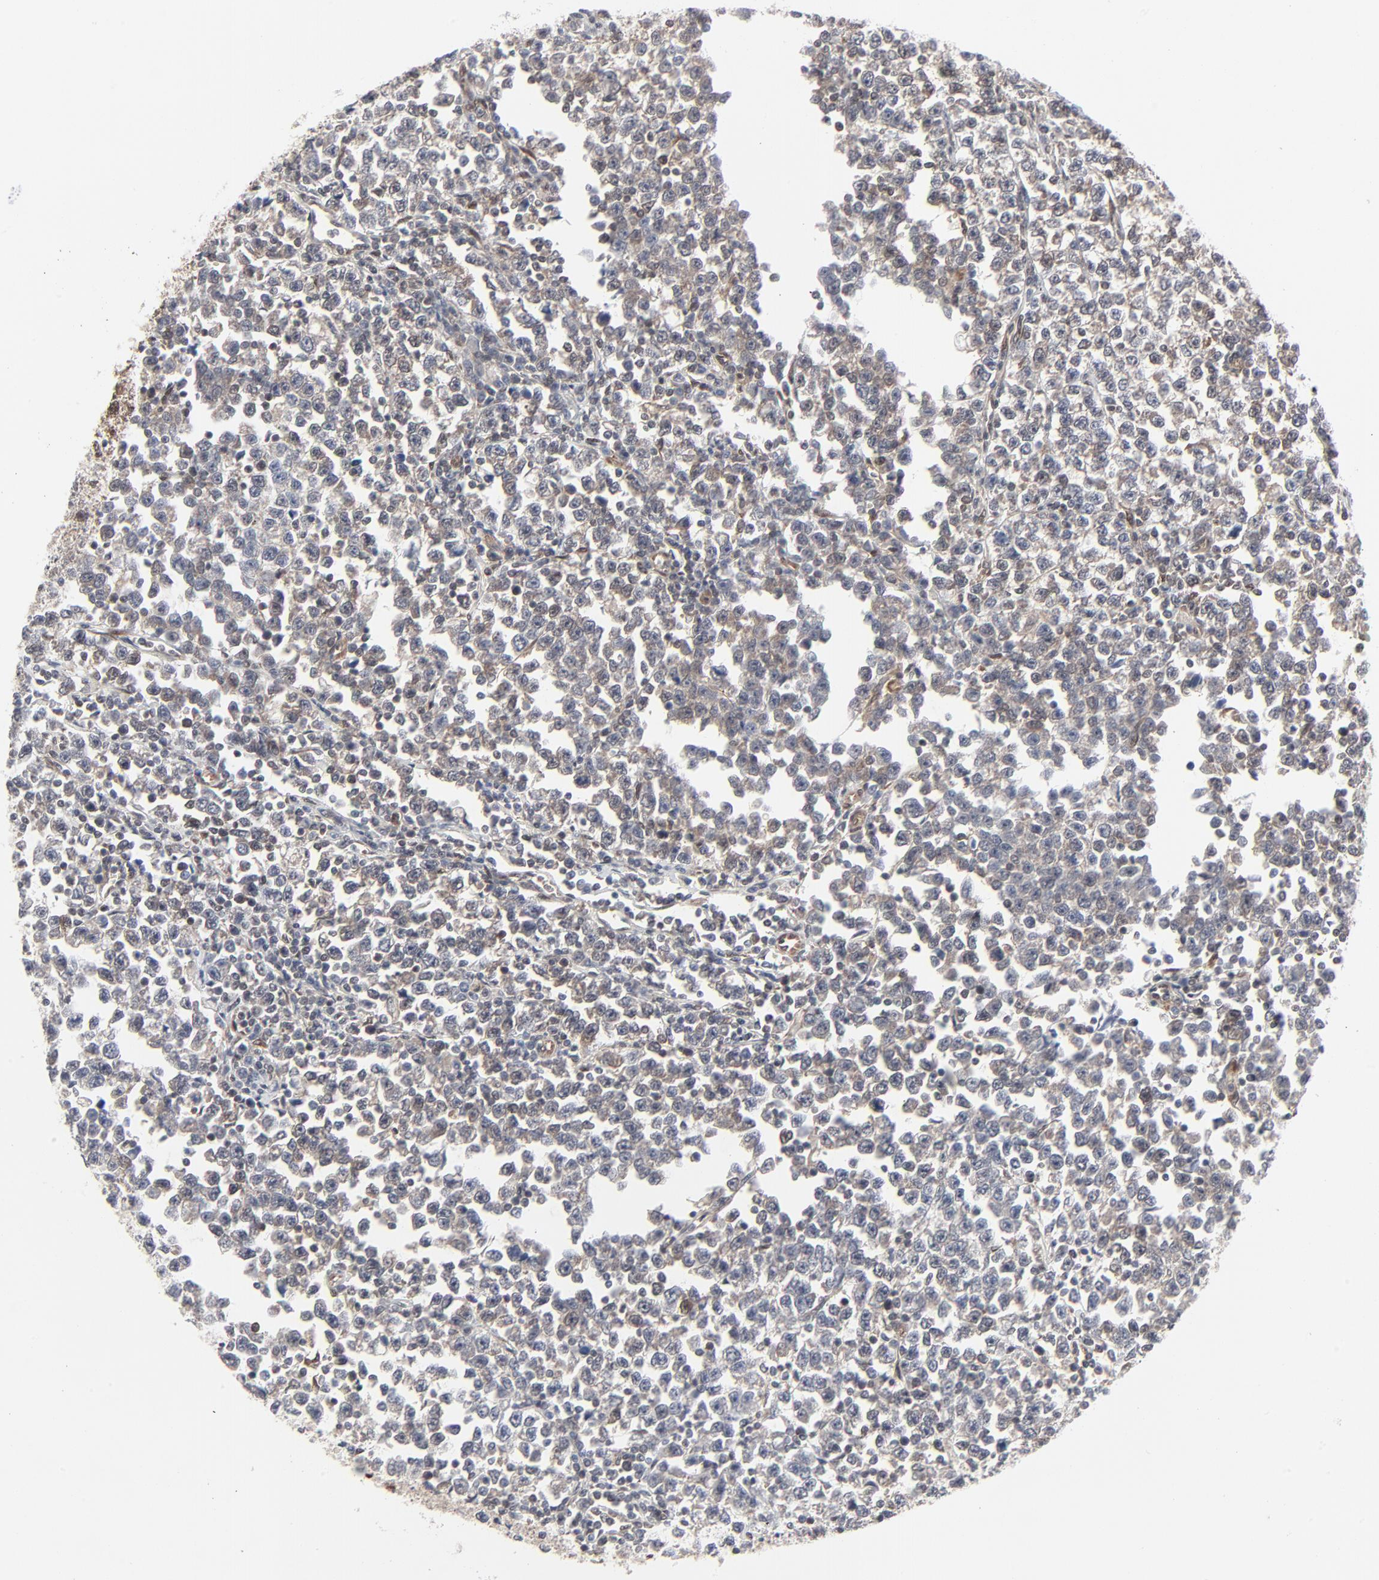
{"staining": {"intensity": "weak", "quantity": "25%-75%", "location": "cytoplasmic/membranous"}, "tissue": "testis cancer", "cell_type": "Tumor cells", "image_type": "cancer", "snomed": [{"axis": "morphology", "description": "Seminoma, NOS"}, {"axis": "topography", "description": "Testis"}], "caption": "A brown stain highlights weak cytoplasmic/membranous staining of a protein in human testis cancer (seminoma) tumor cells.", "gene": "AKT1", "patient": {"sex": "male", "age": 43}}